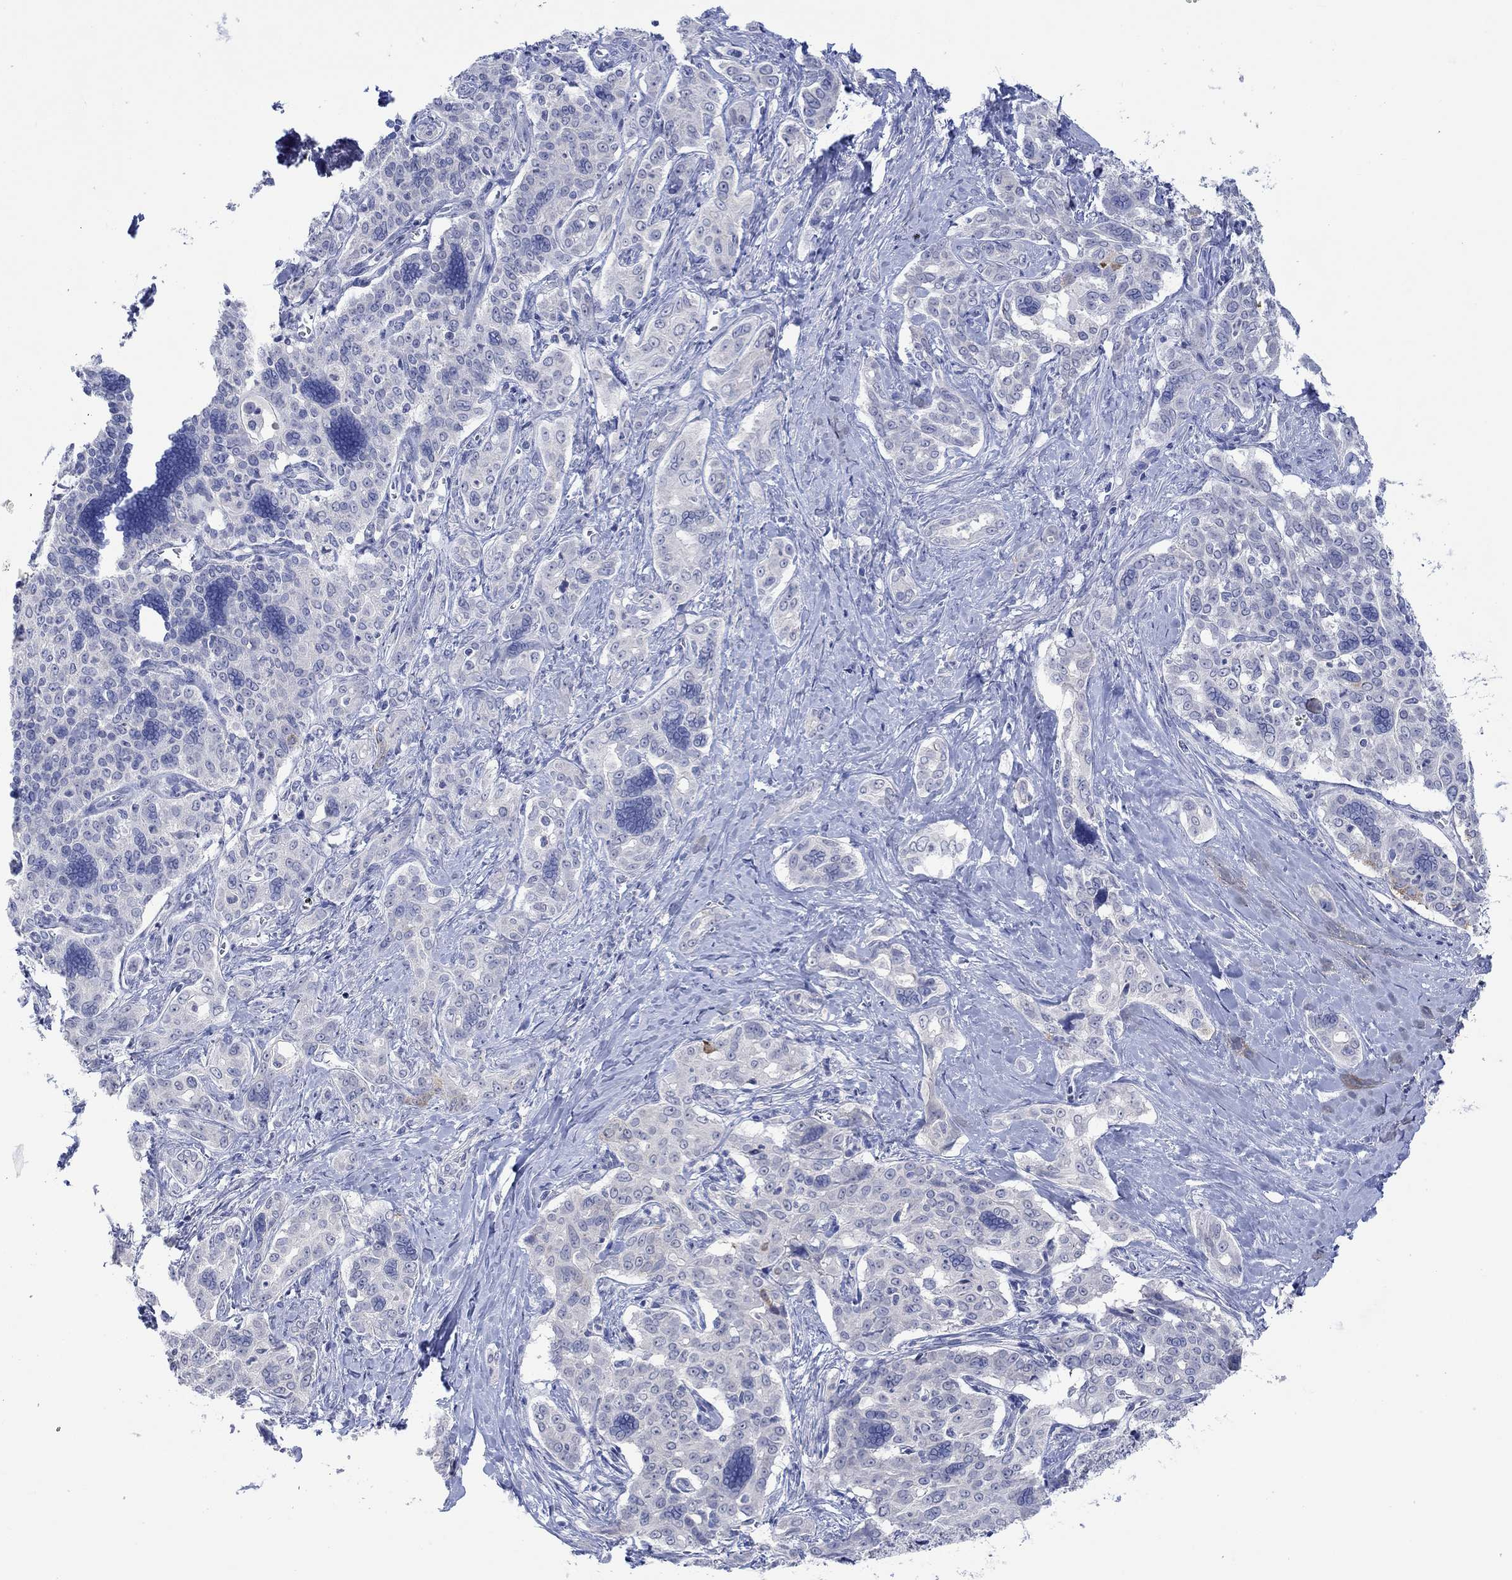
{"staining": {"intensity": "negative", "quantity": "none", "location": "none"}, "tissue": "liver cancer", "cell_type": "Tumor cells", "image_type": "cancer", "snomed": [{"axis": "morphology", "description": "Cholangiocarcinoma"}, {"axis": "topography", "description": "Liver"}], "caption": "This histopathology image is of liver cholangiocarcinoma stained with IHC to label a protein in brown with the nuclei are counter-stained blue. There is no positivity in tumor cells.", "gene": "DLK1", "patient": {"sex": "female", "age": 47}}